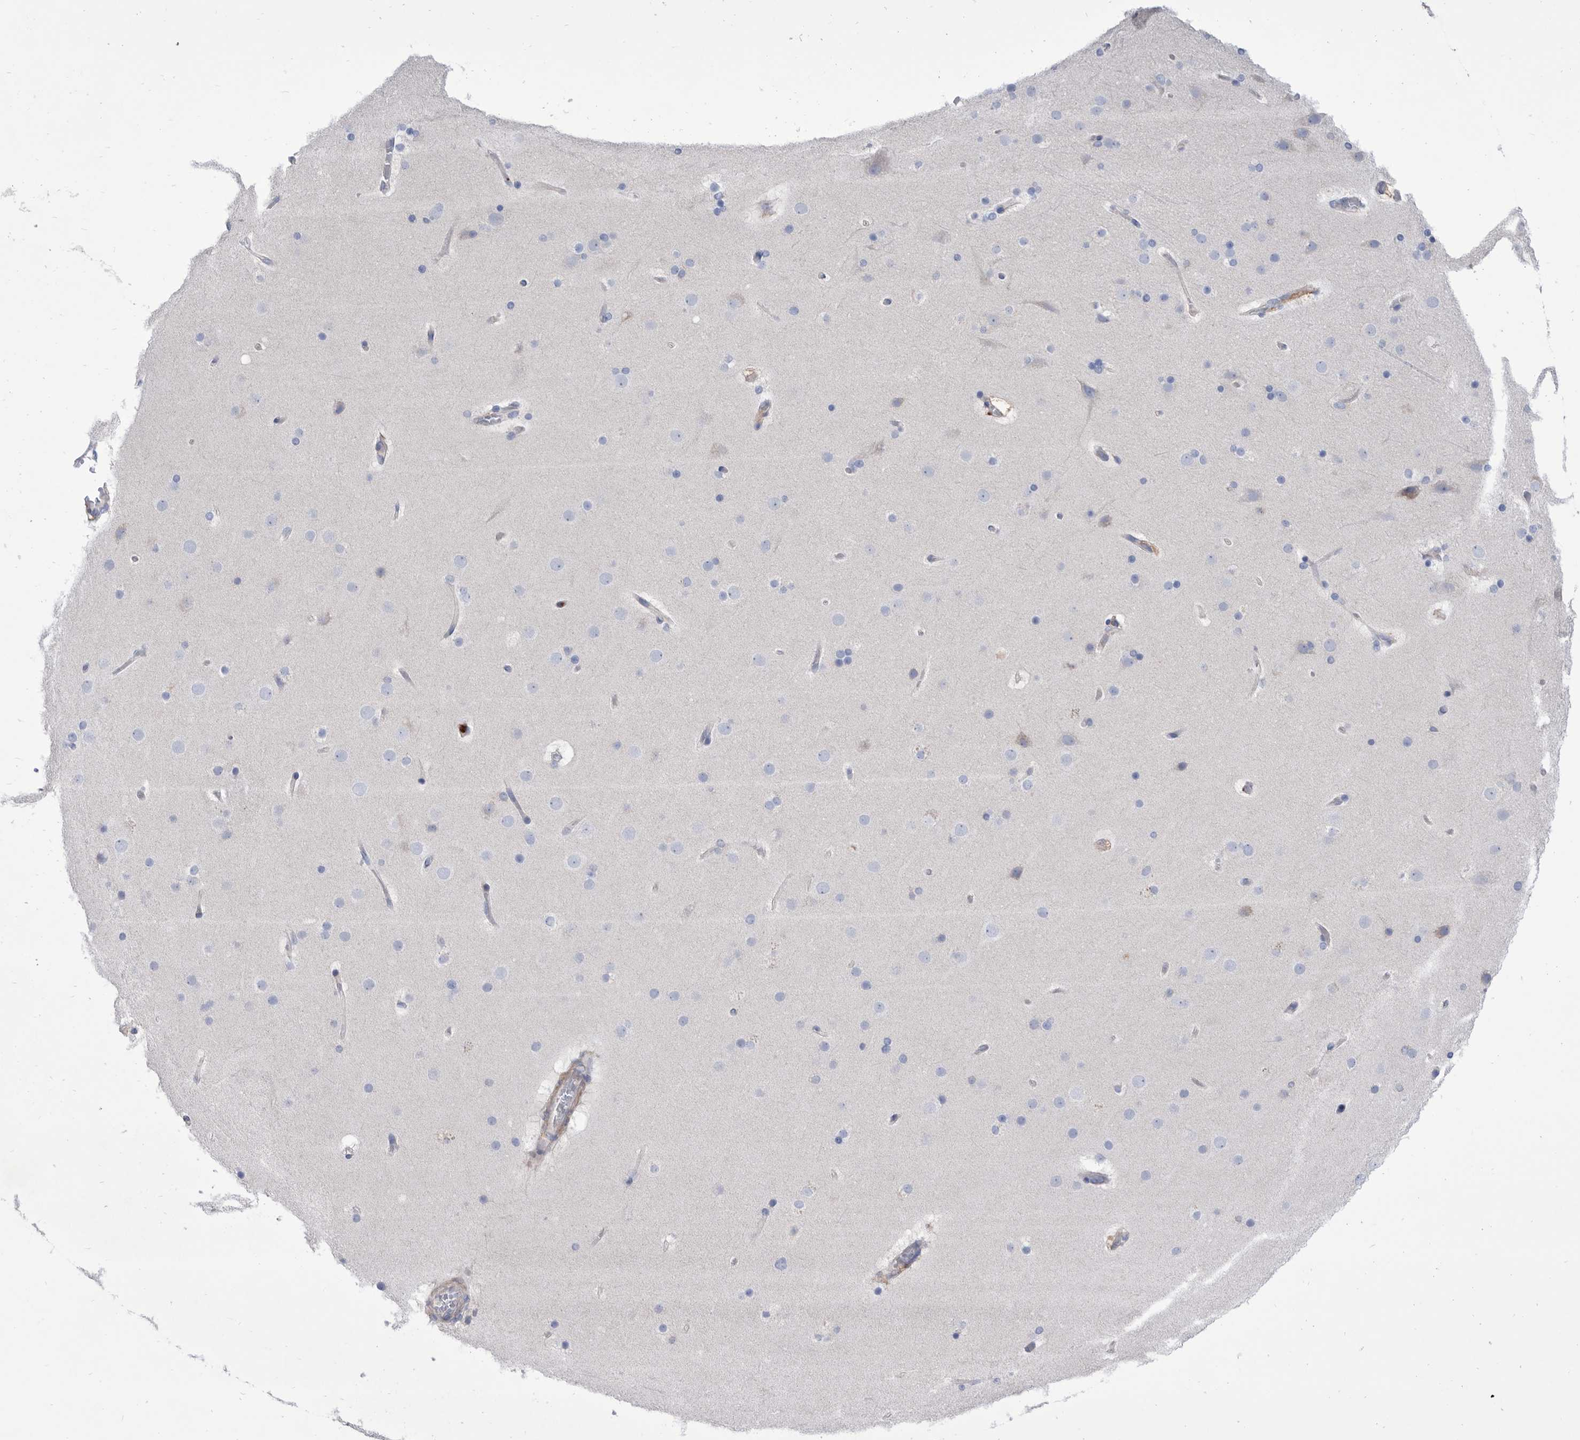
{"staining": {"intensity": "weak", "quantity": "25%-75%", "location": "cytoplasmic/membranous"}, "tissue": "cerebral cortex", "cell_type": "Endothelial cells", "image_type": "normal", "snomed": [{"axis": "morphology", "description": "Normal tissue, NOS"}, {"axis": "topography", "description": "Cerebral cortex"}], "caption": "Weak cytoplasmic/membranous positivity for a protein is seen in about 25%-75% of endothelial cells of normal cerebral cortex using IHC.", "gene": "SMG7", "patient": {"sex": "male", "age": 57}}